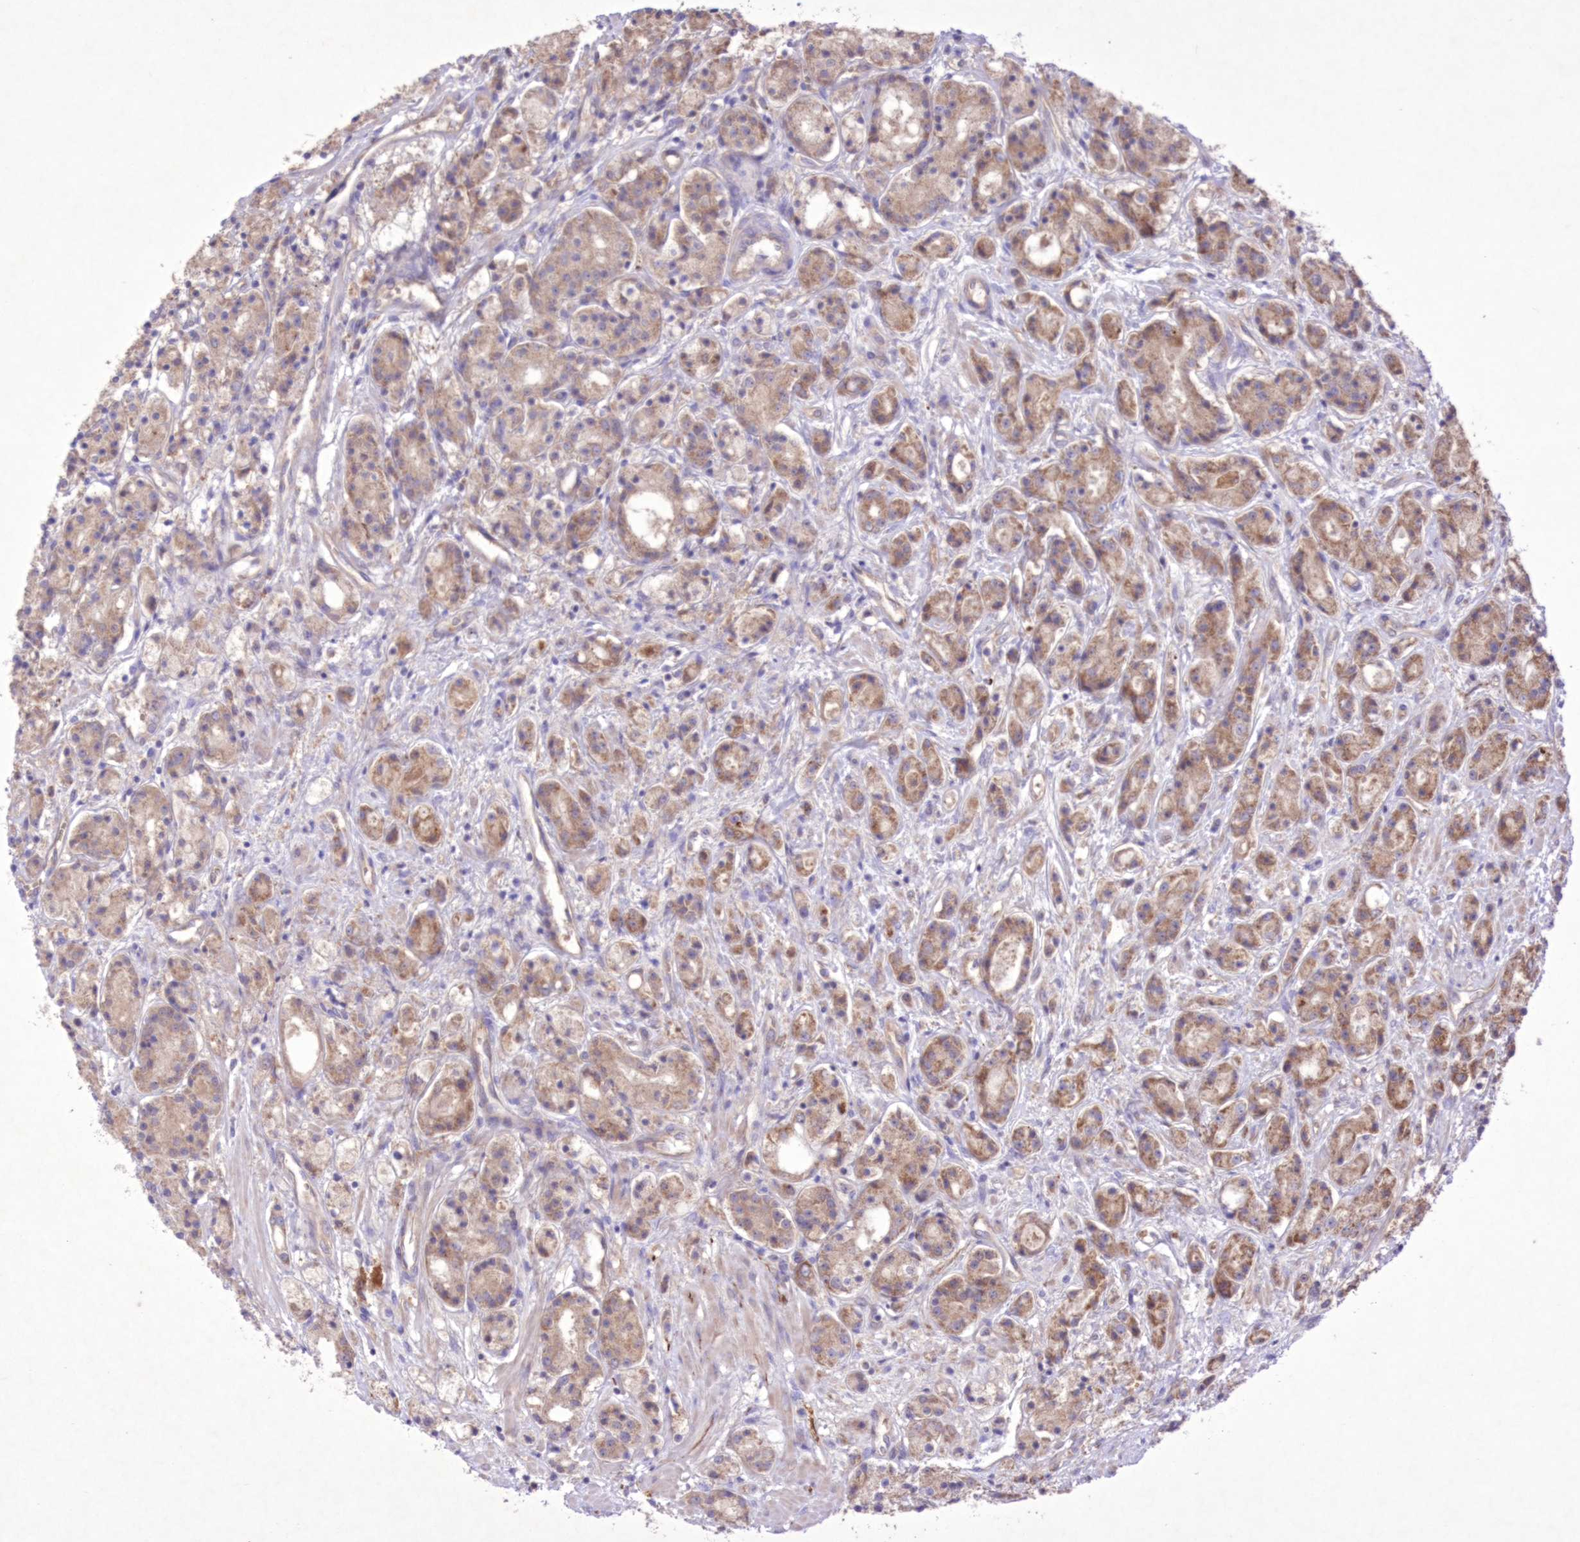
{"staining": {"intensity": "weak", "quantity": ">75%", "location": "cytoplasmic/membranous"}, "tissue": "prostate cancer", "cell_type": "Tumor cells", "image_type": "cancer", "snomed": [{"axis": "morphology", "description": "Adenocarcinoma, High grade"}, {"axis": "topography", "description": "Prostate"}], "caption": "Approximately >75% of tumor cells in human prostate adenocarcinoma (high-grade) demonstrate weak cytoplasmic/membranous protein positivity as visualized by brown immunohistochemical staining.", "gene": "FCHO2", "patient": {"sex": "male", "age": 60}}